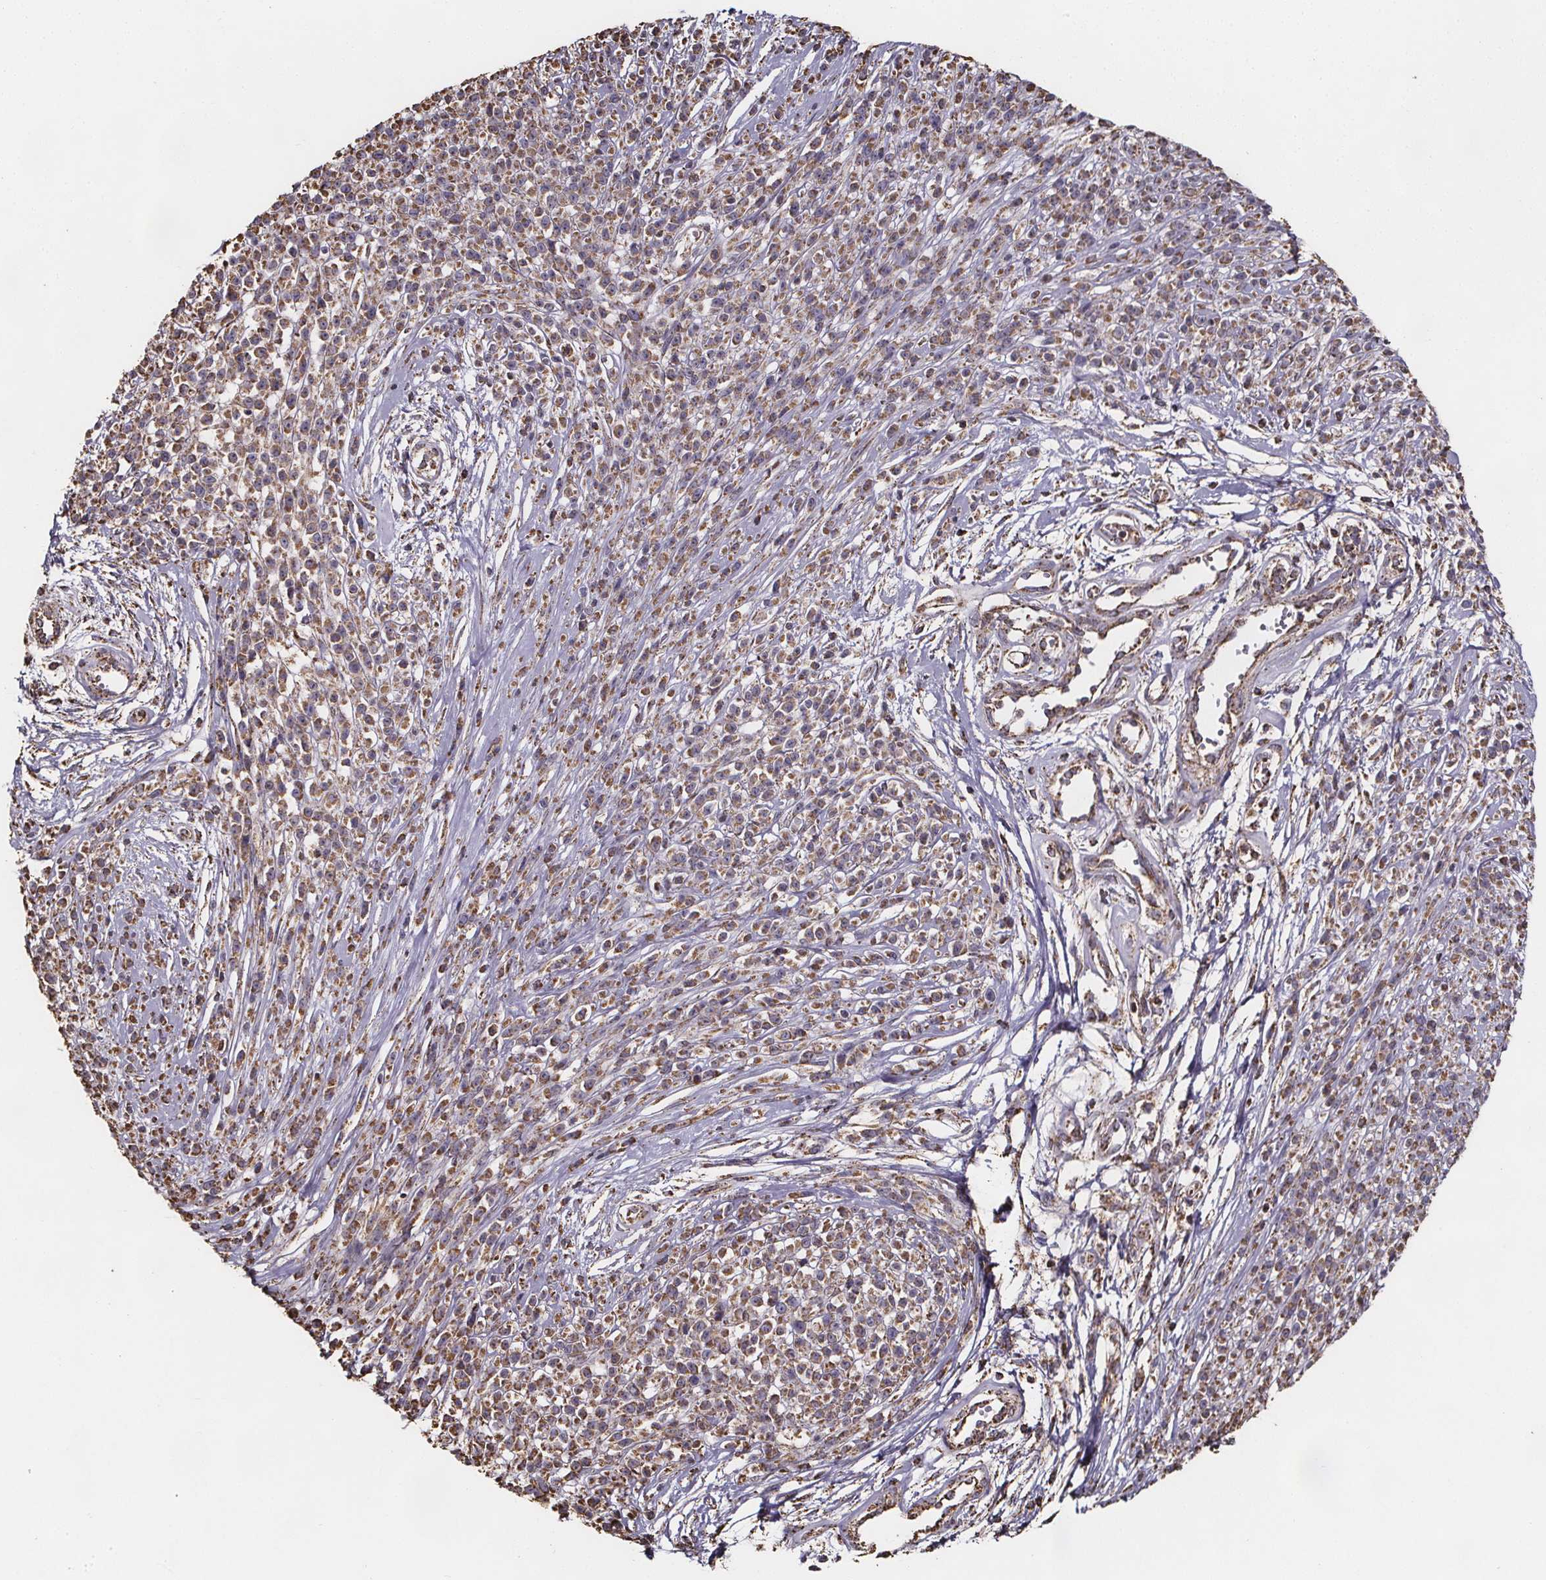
{"staining": {"intensity": "moderate", "quantity": ">75%", "location": "cytoplasmic/membranous"}, "tissue": "melanoma", "cell_type": "Tumor cells", "image_type": "cancer", "snomed": [{"axis": "morphology", "description": "Malignant melanoma, NOS"}, {"axis": "topography", "description": "Skin"}, {"axis": "topography", "description": "Skin of trunk"}], "caption": "Immunohistochemistry photomicrograph of malignant melanoma stained for a protein (brown), which displays medium levels of moderate cytoplasmic/membranous staining in approximately >75% of tumor cells.", "gene": "SLC35D2", "patient": {"sex": "male", "age": 74}}